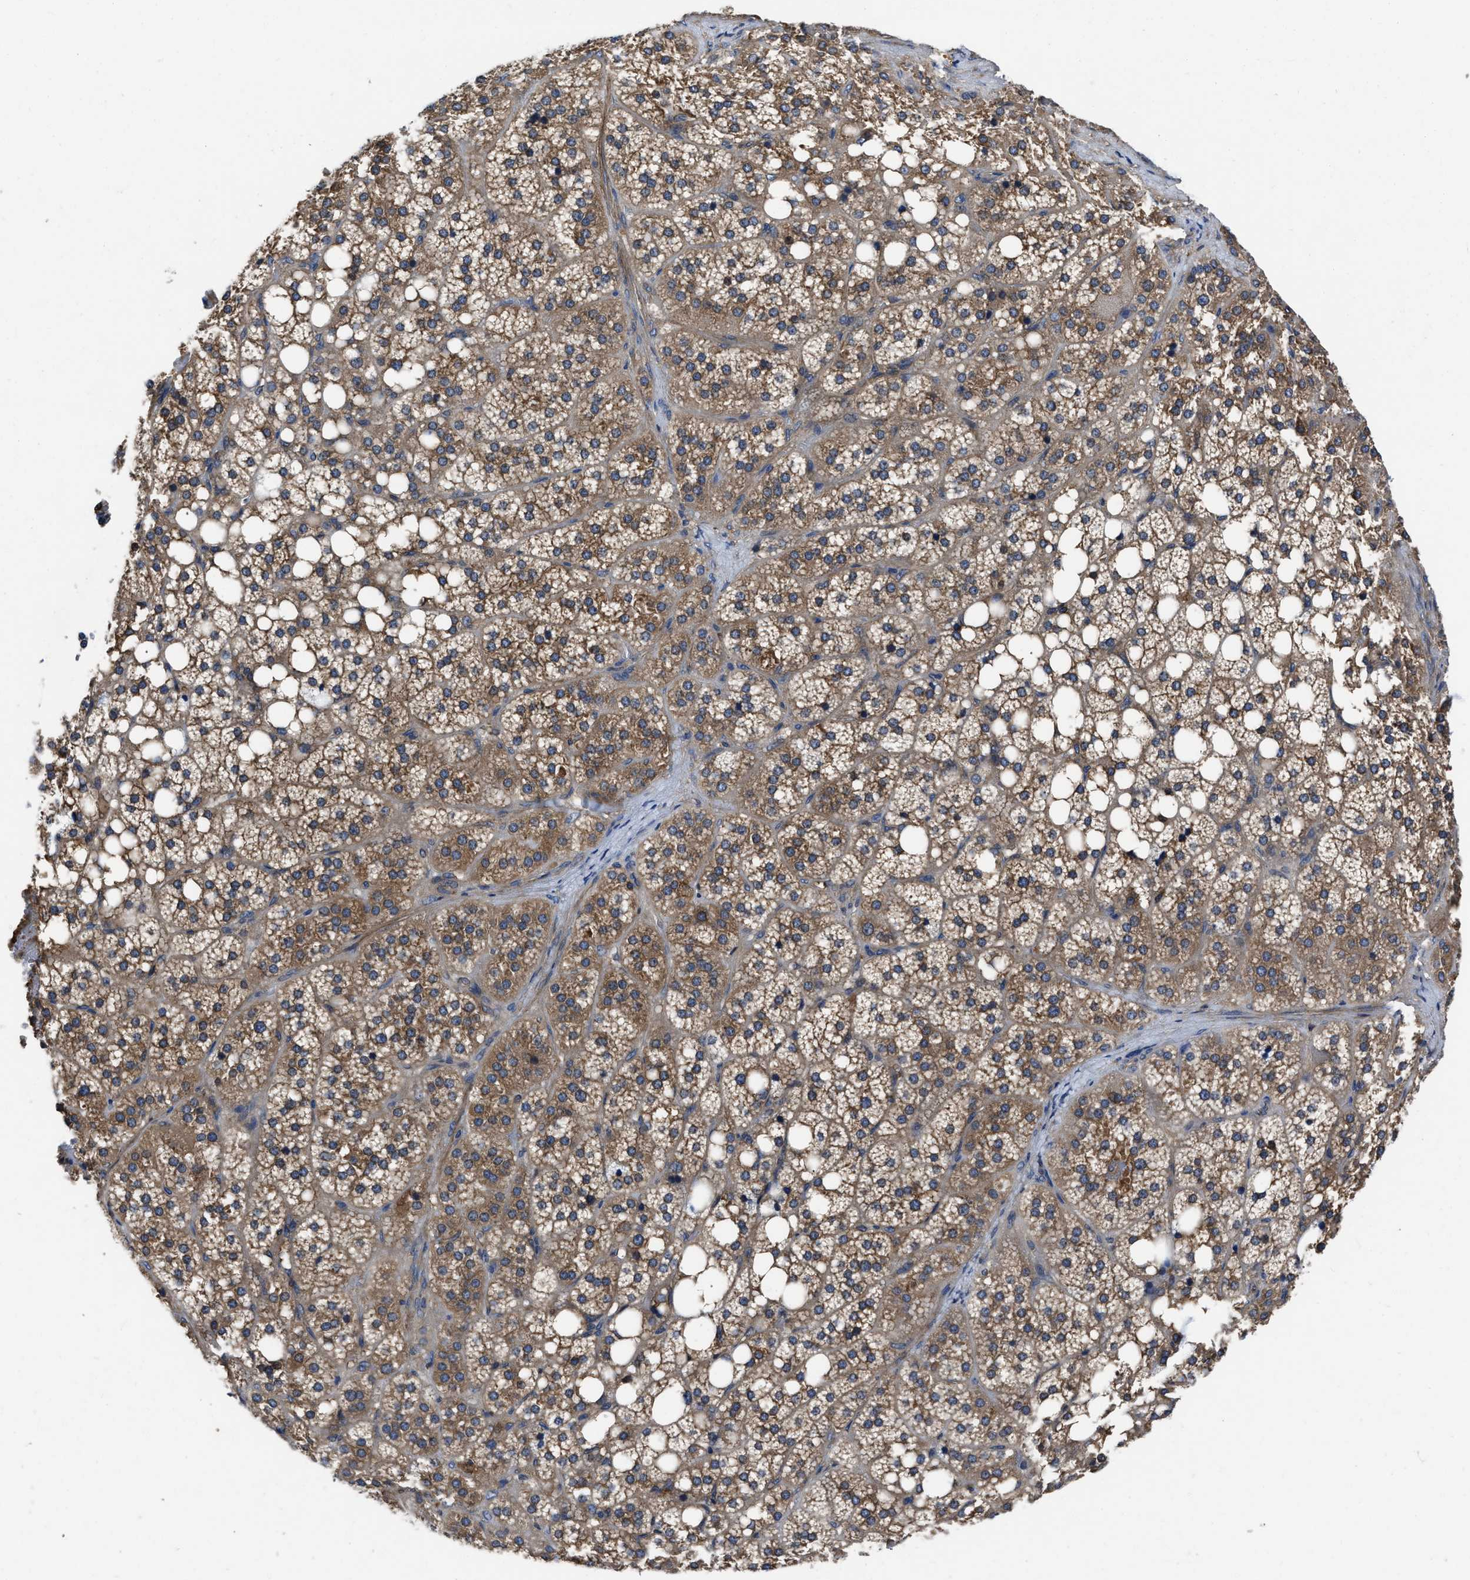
{"staining": {"intensity": "moderate", "quantity": ">75%", "location": "cytoplasmic/membranous"}, "tissue": "adrenal gland", "cell_type": "Glandular cells", "image_type": "normal", "snomed": [{"axis": "morphology", "description": "Normal tissue, NOS"}, {"axis": "topography", "description": "Adrenal gland"}], "caption": "IHC (DAB) staining of benign adrenal gland demonstrates moderate cytoplasmic/membranous protein expression in approximately >75% of glandular cells.", "gene": "YARS1", "patient": {"sex": "female", "age": 59}}